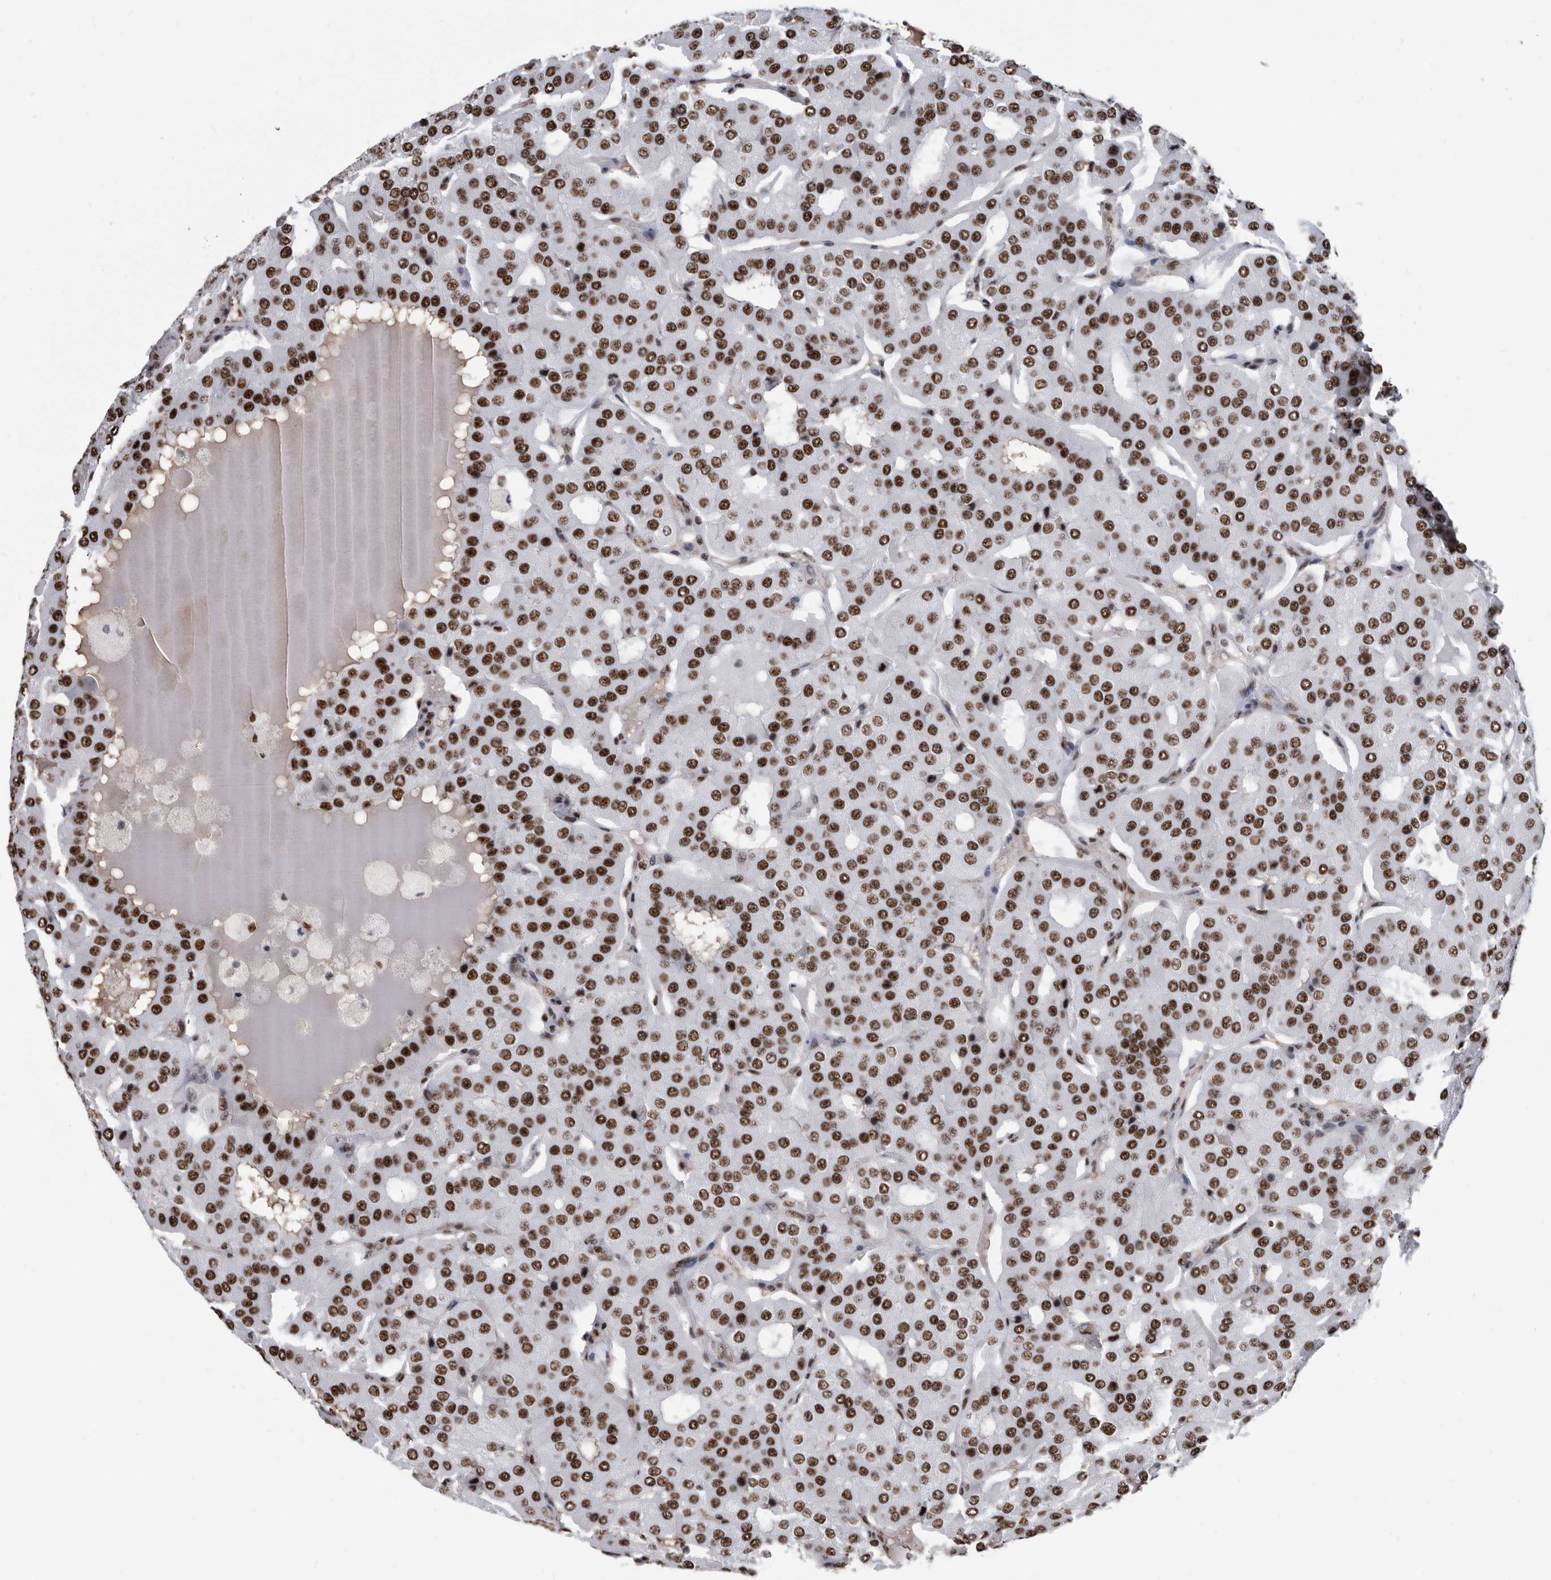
{"staining": {"intensity": "strong", "quantity": ">75%", "location": "nuclear"}, "tissue": "parathyroid gland", "cell_type": "Glandular cells", "image_type": "normal", "snomed": [{"axis": "morphology", "description": "Normal tissue, NOS"}, {"axis": "morphology", "description": "Adenoma, NOS"}, {"axis": "topography", "description": "Parathyroid gland"}], "caption": "An immunohistochemistry (IHC) micrograph of unremarkable tissue is shown. Protein staining in brown shows strong nuclear positivity in parathyroid gland within glandular cells.", "gene": "SF3A1", "patient": {"sex": "female", "age": 86}}